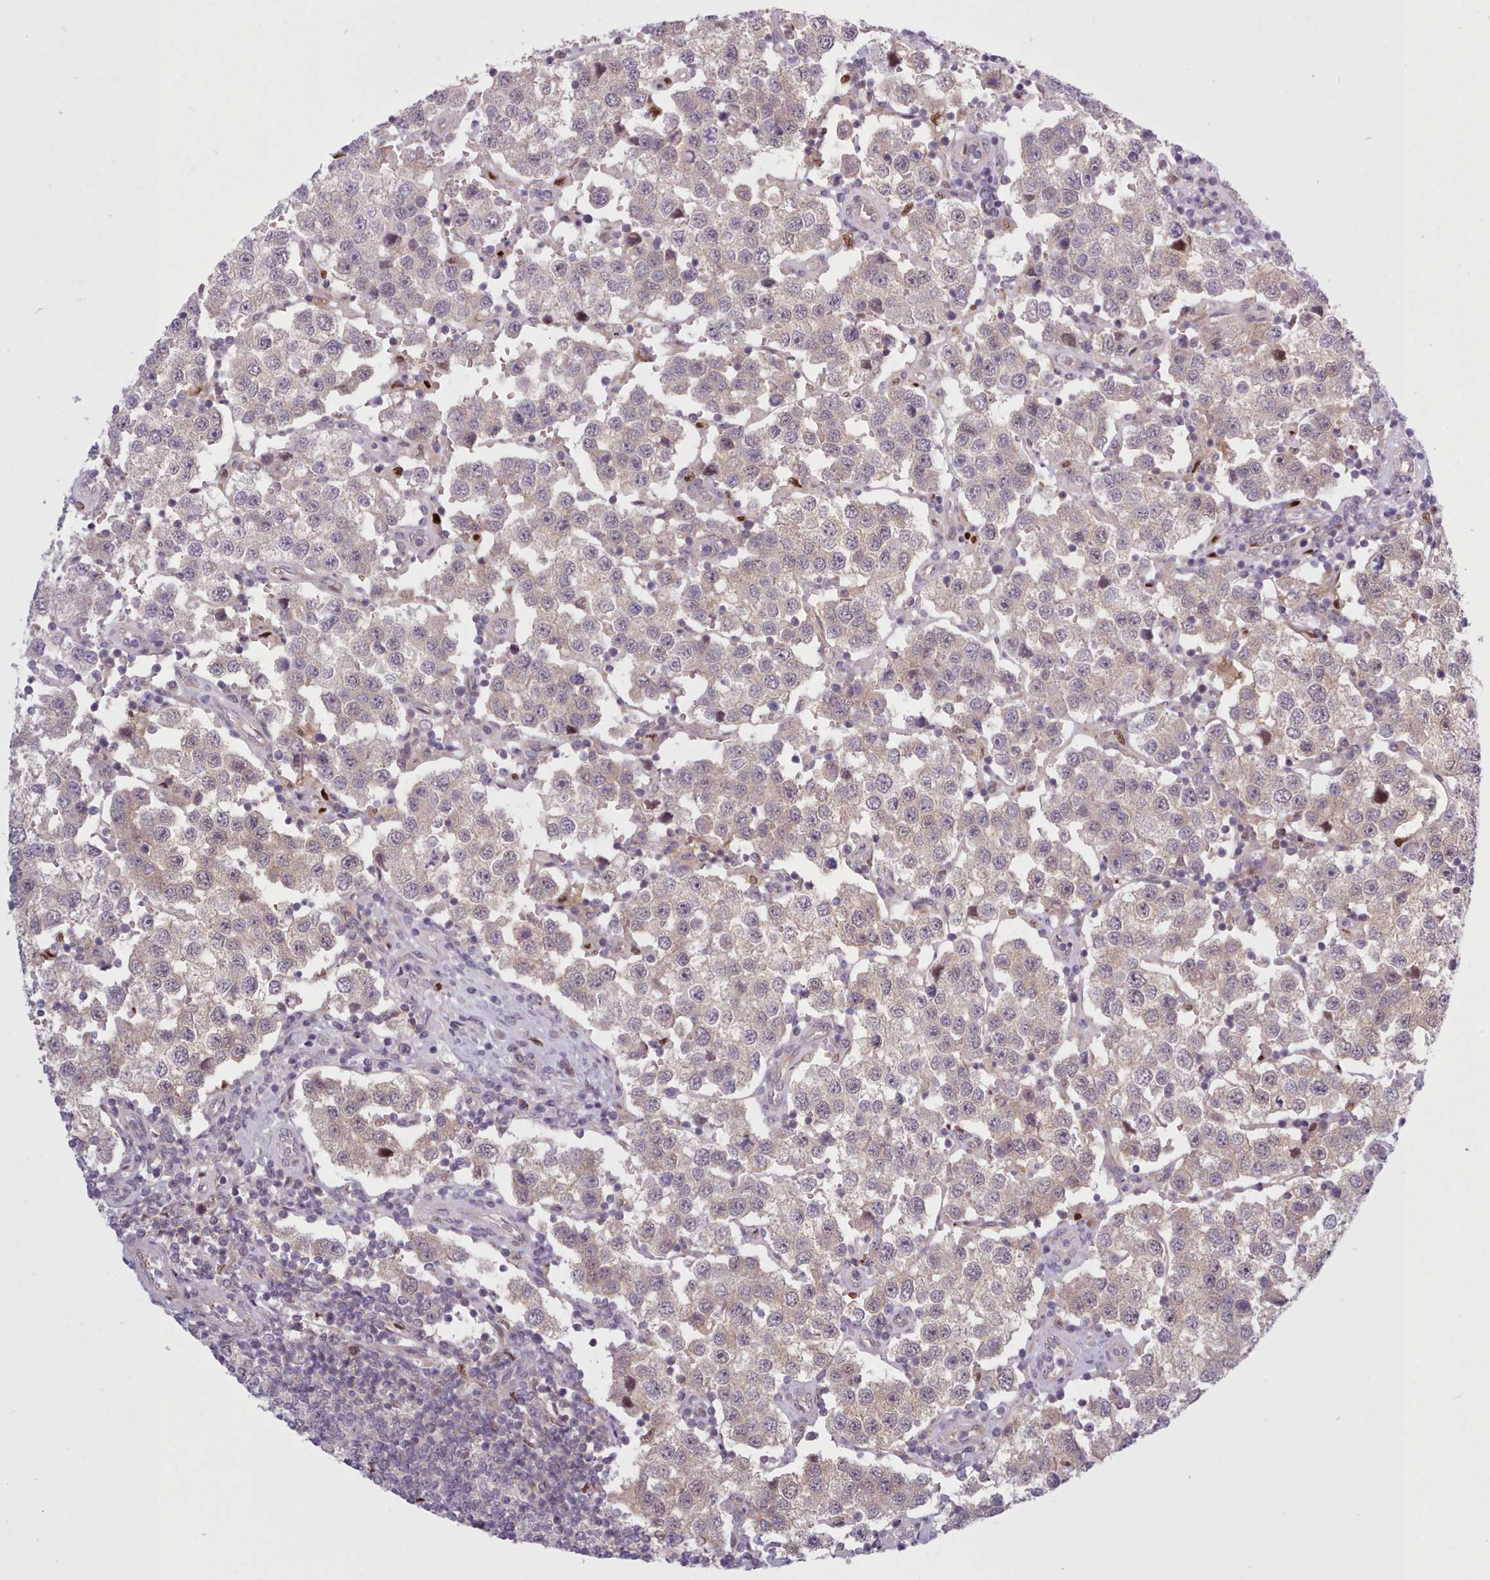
{"staining": {"intensity": "weak", "quantity": "25%-75%", "location": "cytoplasmic/membranous"}, "tissue": "testis cancer", "cell_type": "Tumor cells", "image_type": "cancer", "snomed": [{"axis": "morphology", "description": "Seminoma, NOS"}, {"axis": "topography", "description": "Testis"}], "caption": "Protein expression analysis of testis seminoma displays weak cytoplasmic/membranous expression in approximately 25%-75% of tumor cells.", "gene": "KBTBD7", "patient": {"sex": "male", "age": 37}}